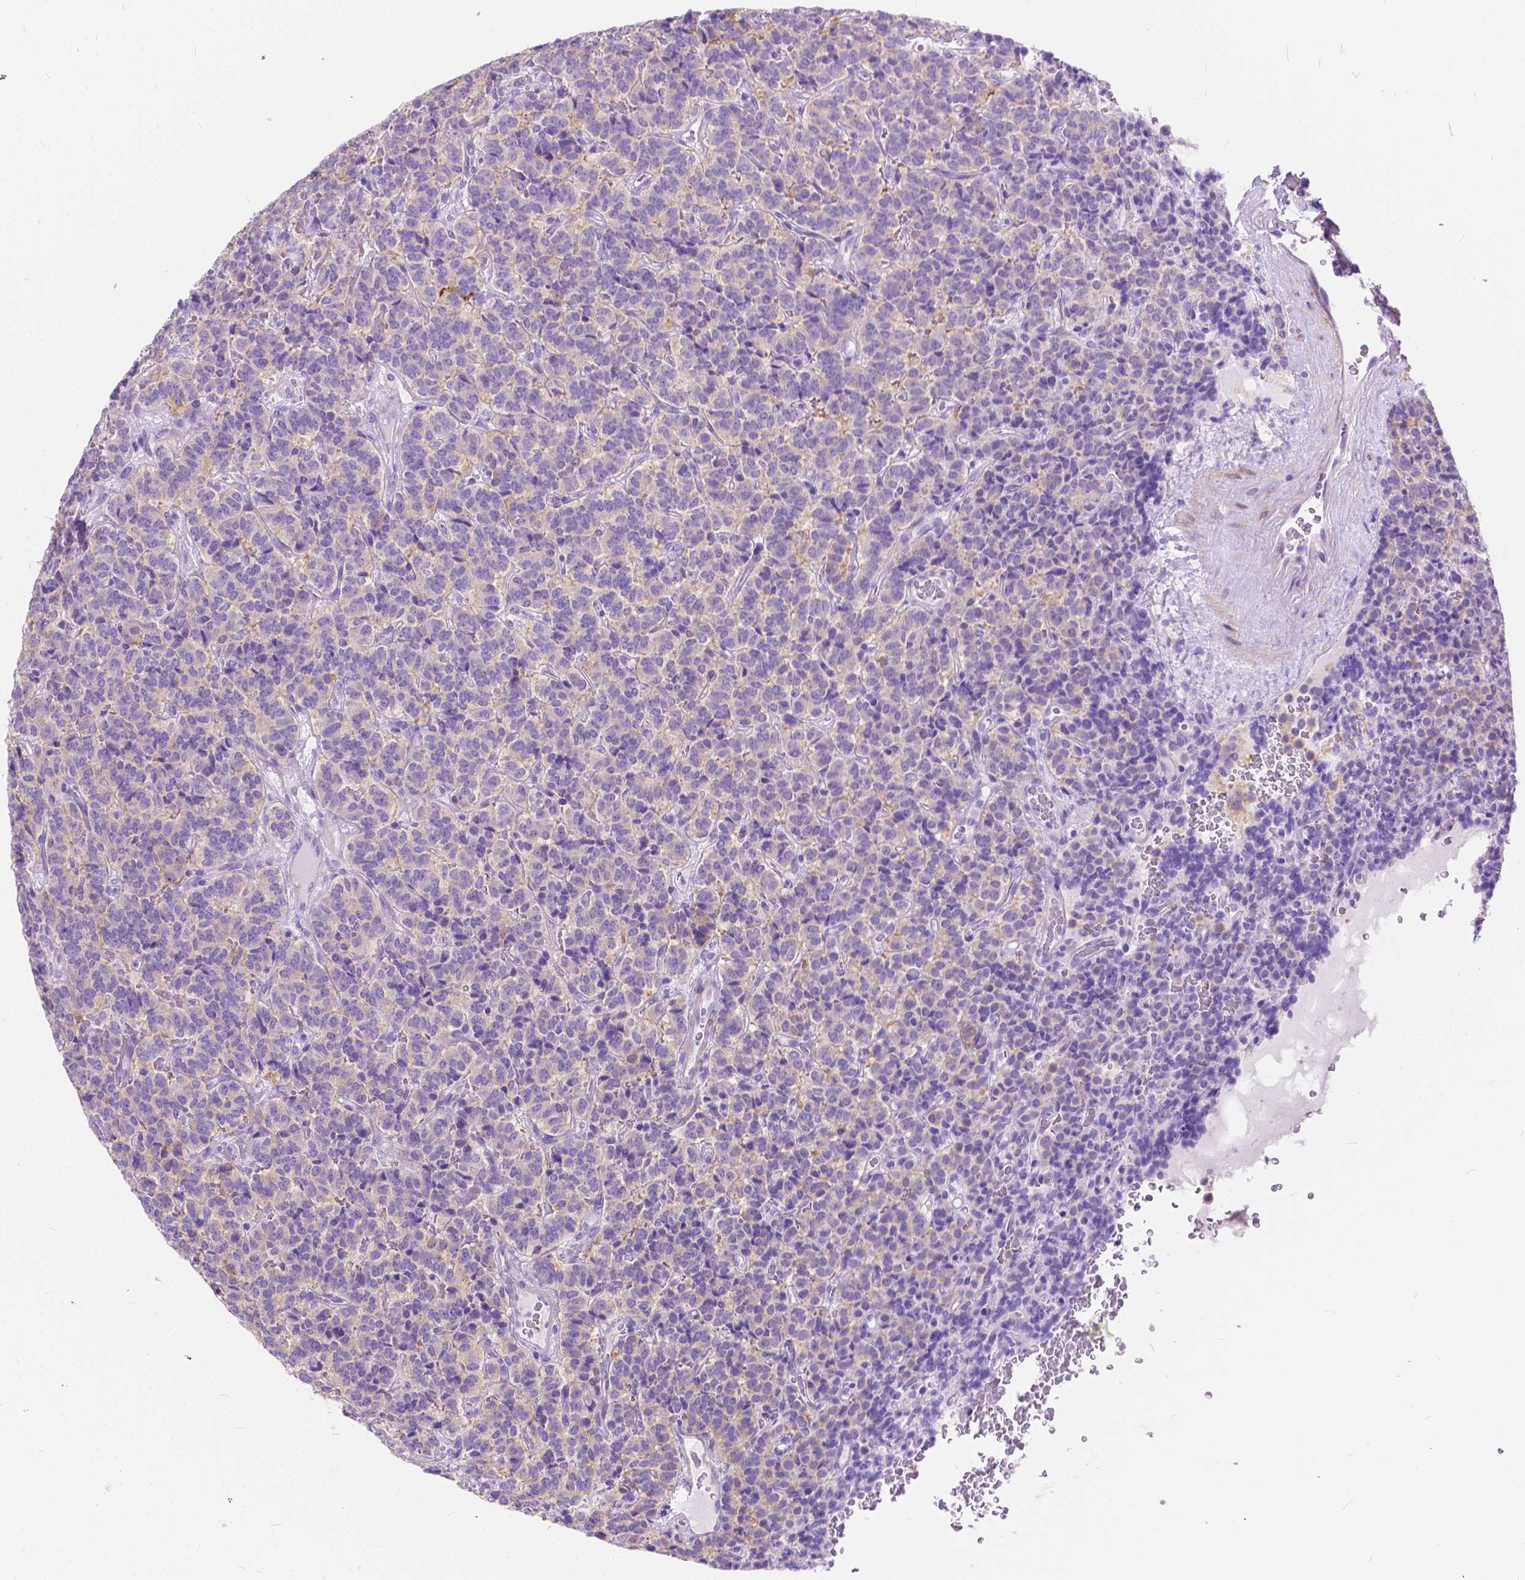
{"staining": {"intensity": "weak", "quantity": "<25%", "location": "cytoplasmic/membranous"}, "tissue": "carcinoid", "cell_type": "Tumor cells", "image_type": "cancer", "snomed": [{"axis": "morphology", "description": "Carcinoid, malignant, NOS"}, {"axis": "topography", "description": "Pancreas"}], "caption": "Tumor cells are negative for protein expression in human carcinoid (malignant).", "gene": "CHRM1", "patient": {"sex": "male", "age": 36}}